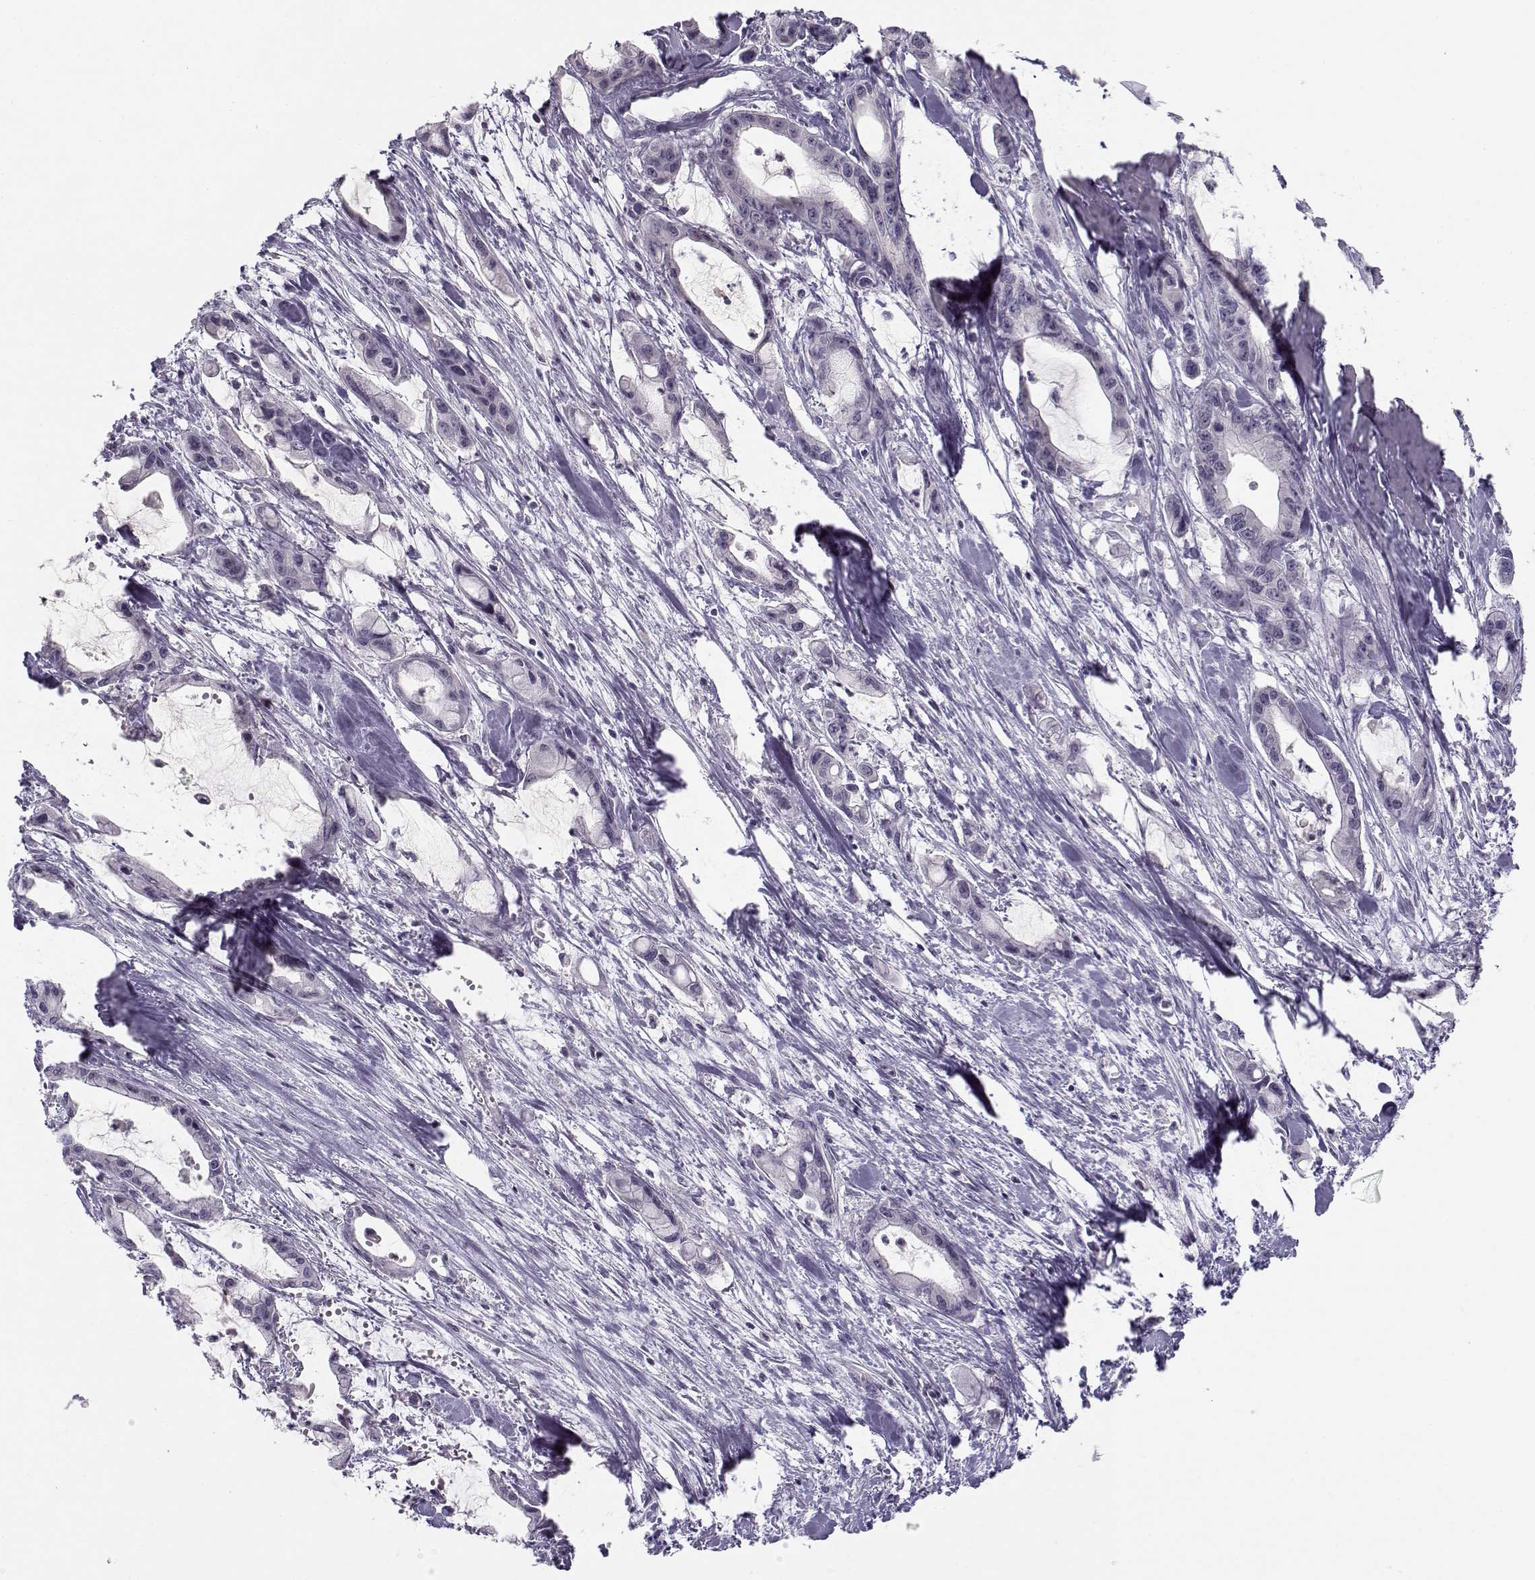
{"staining": {"intensity": "negative", "quantity": "none", "location": "none"}, "tissue": "pancreatic cancer", "cell_type": "Tumor cells", "image_type": "cancer", "snomed": [{"axis": "morphology", "description": "Adenocarcinoma, NOS"}, {"axis": "topography", "description": "Pancreas"}], "caption": "Tumor cells show no significant positivity in pancreatic cancer (adenocarcinoma).", "gene": "C16orf86", "patient": {"sex": "male", "age": 48}}